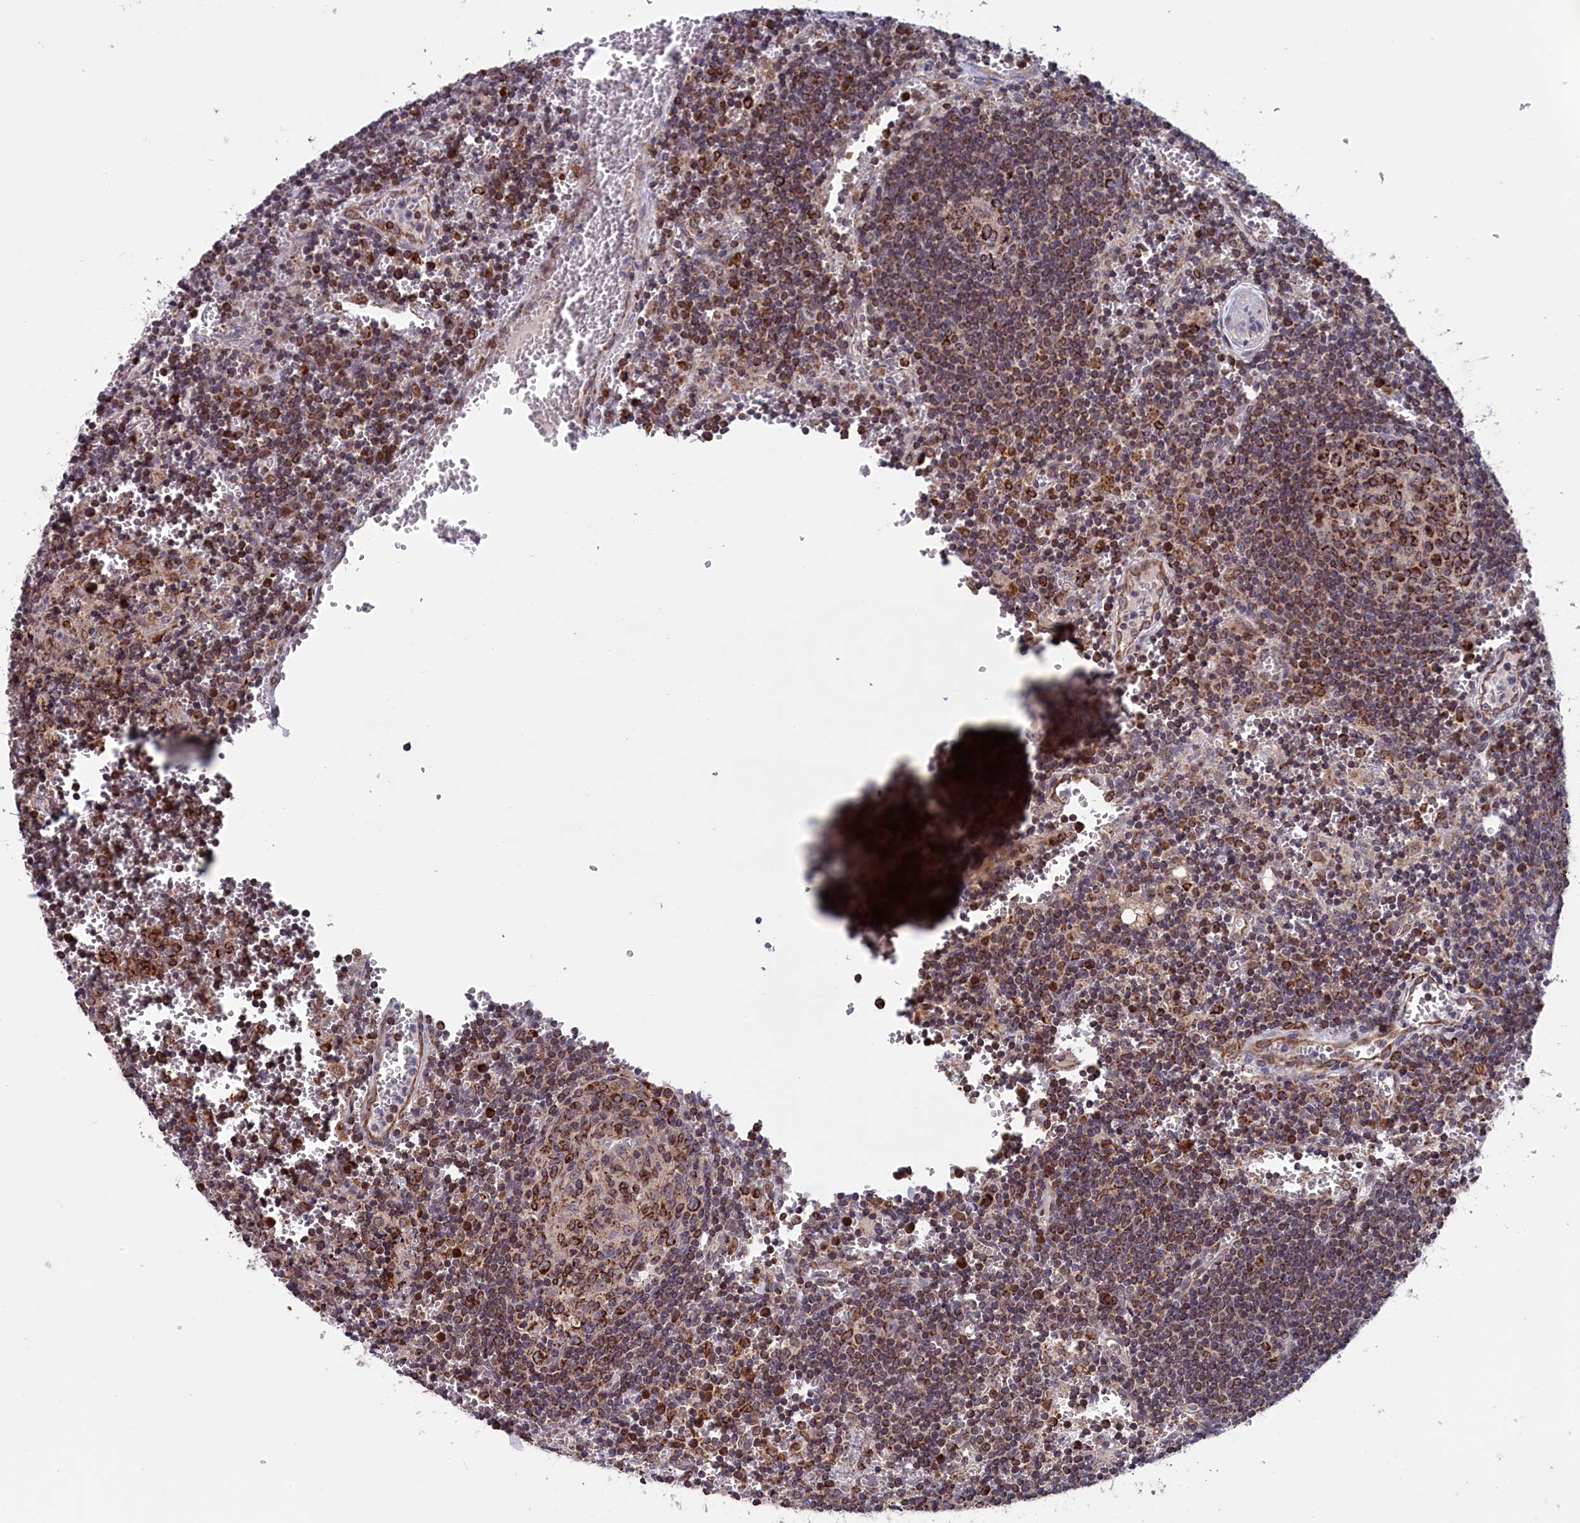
{"staining": {"intensity": "moderate", "quantity": ">75%", "location": "cytoplasmic/membranous"}, "tissue": "lymph node", "cell_type": "Germinal center cells", "image_type": "normal", "snomed": [{"axis": "morphology", "description": "Normal tissue, NOS"}, {"axis": "topography", "description": "Lymph node"}], "caption": "Protein analysis of unremarkable lymph node demonstrates moderate cytoplasmic/membranous staining in approximately >75% of germinal center cells. (IHC, brightfield microscopy, high magnification).", "gene": "TIMM44", "patient": {"sex": "female", "age": 73}}